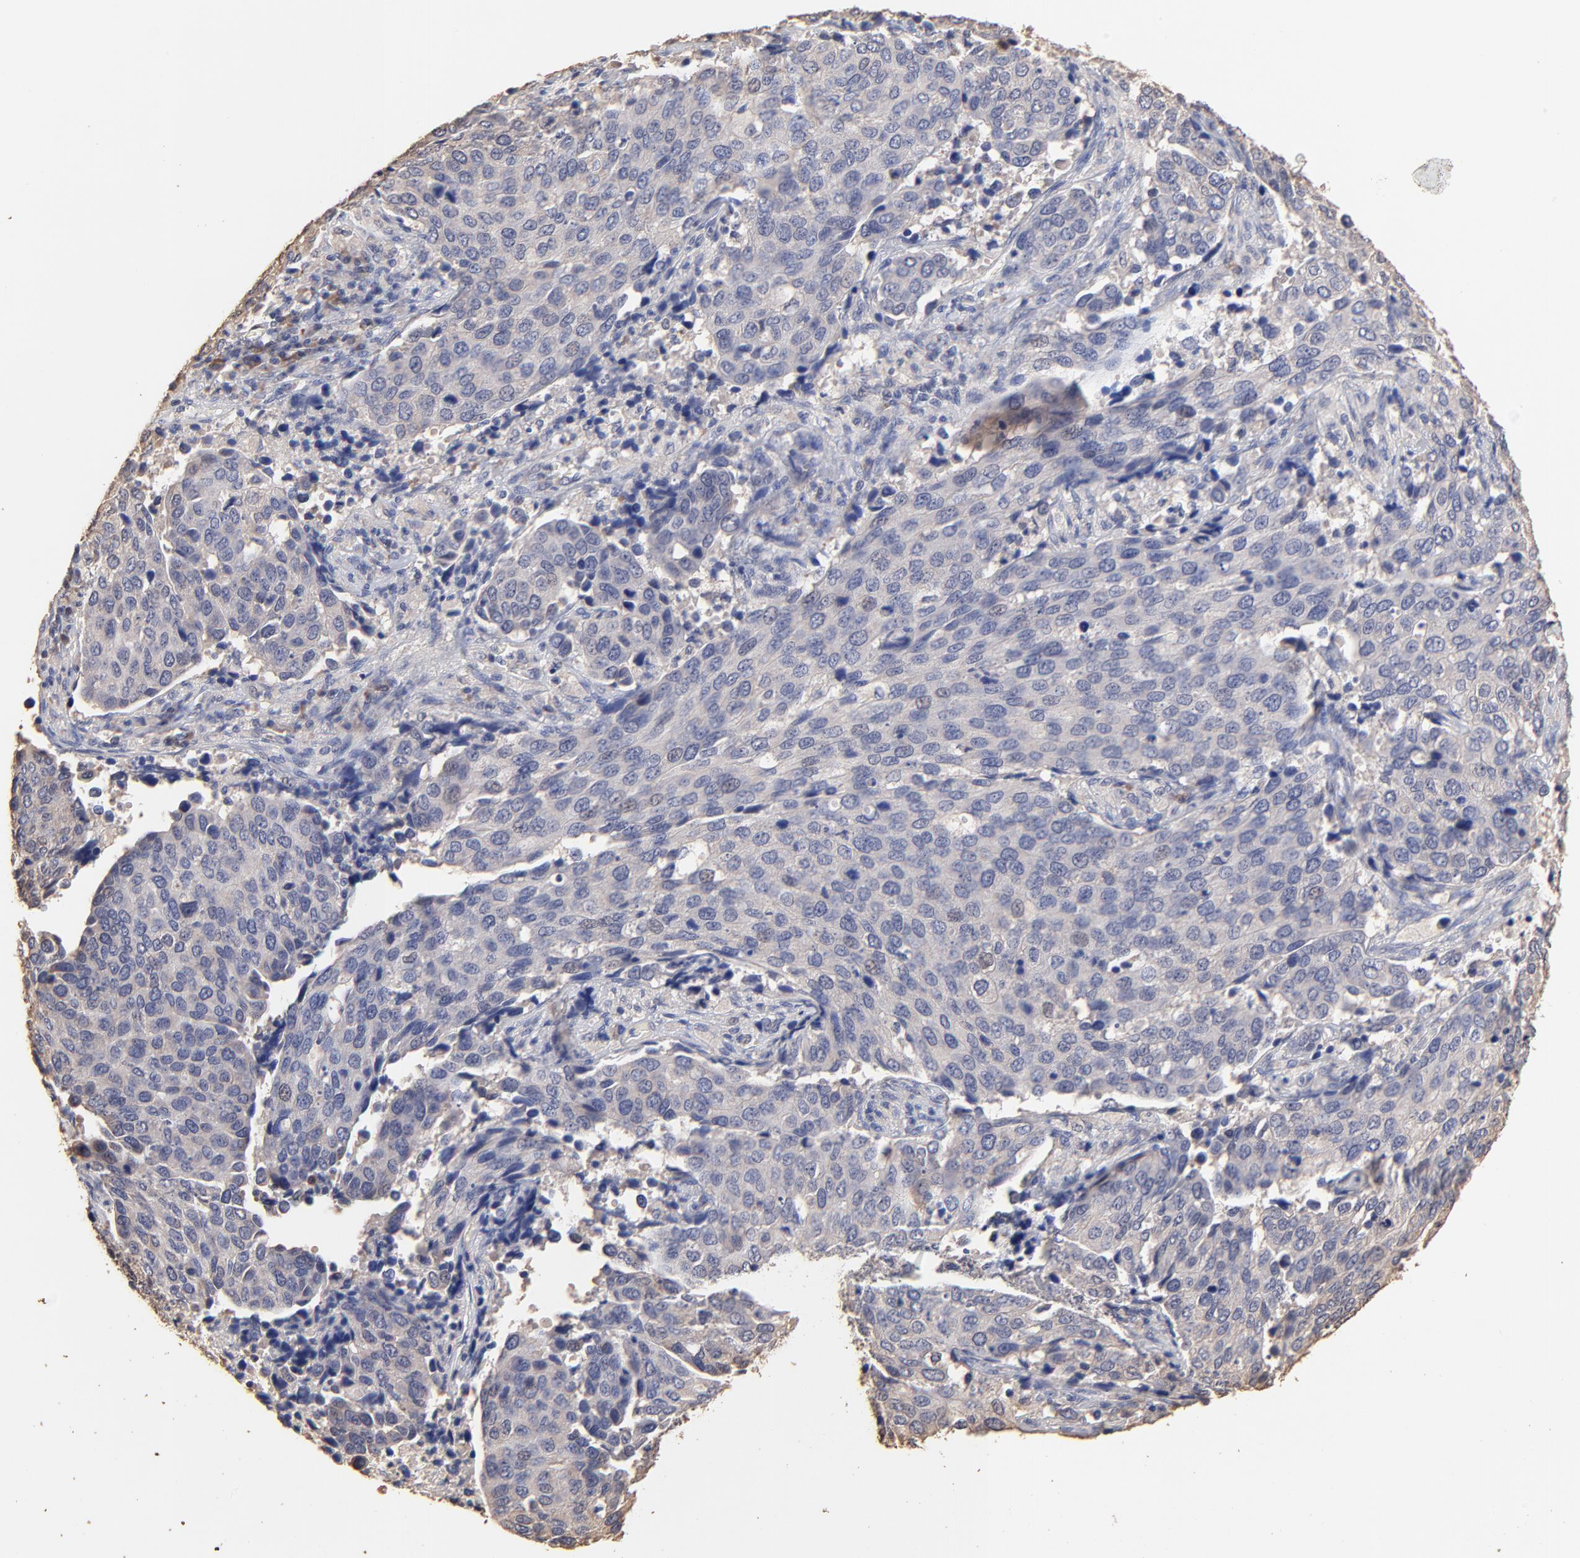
{"staining": {"intensity": "weak", "quantity": "25%-75%", "location": "cytoplasmic/membranous"}, "tissue": "cervical cancer", "cell_type": "Tumor cells", "image_type": "cancer", "snomed": [{"axis": "morphology", "description": "Squamous cell carcinoma, NOS"}, {"axis": "topography", "description": "Cervix"}], "caption": "A low amount of weak cytoplasmic/membranous staining is identified in approximately 25%-75% of tumor cells in cervical cancer (squamous cell carcinoma) tissue. The protein is stained brown, and the nuclei are stained in blue (DAB (3,3'-diaminobenzidine) IHC with brightfield microscopy, high magnification).", "gene": "TWNK", "patient": {"sex": "female", "age": 54}}